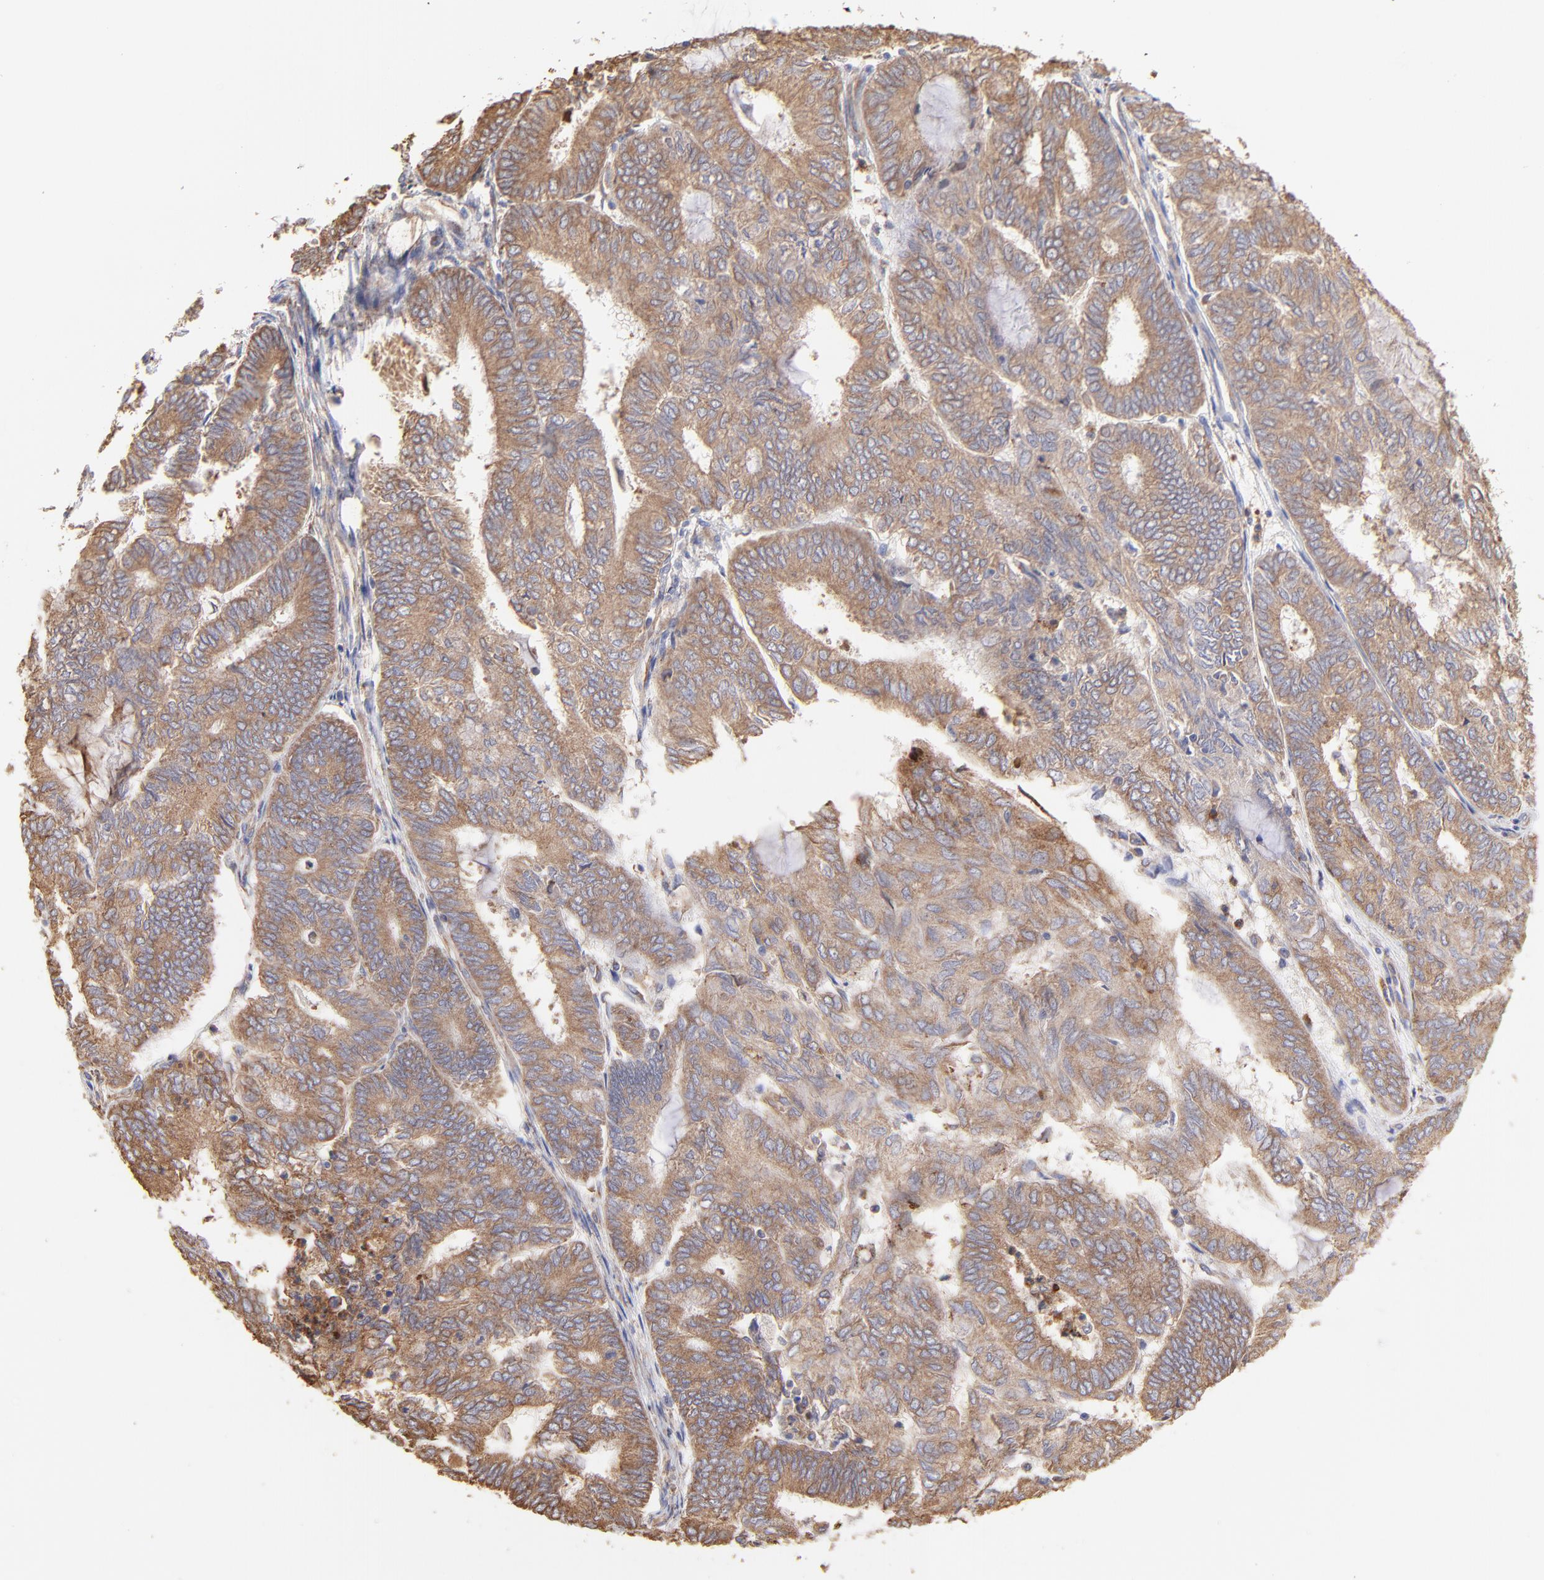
{"staining": {"intensity": "moderate", "quantity": ">75%", "location": "cytoplasmic/membranous"}, "tissue": "endometrial cancer", "cell_type": "Tumor cells", "image_type": "cancer", "snomed": [{"axis": "morphology", "description": "Adenocarcinoma, NOS"}, {"axis": "topography", "description": "Endometrium"}], "caption": "Immunohistochemistry (IHC) (DAB (3,3'-diaminobenzidine)) staining of endometrial cancer (adenocarcinoma) displays moderate cytoplasmic/membranous protein expression in about >75% of tumor cells.", "gene": "PFKM", "patient": {"sex": "female", "age": 59}}